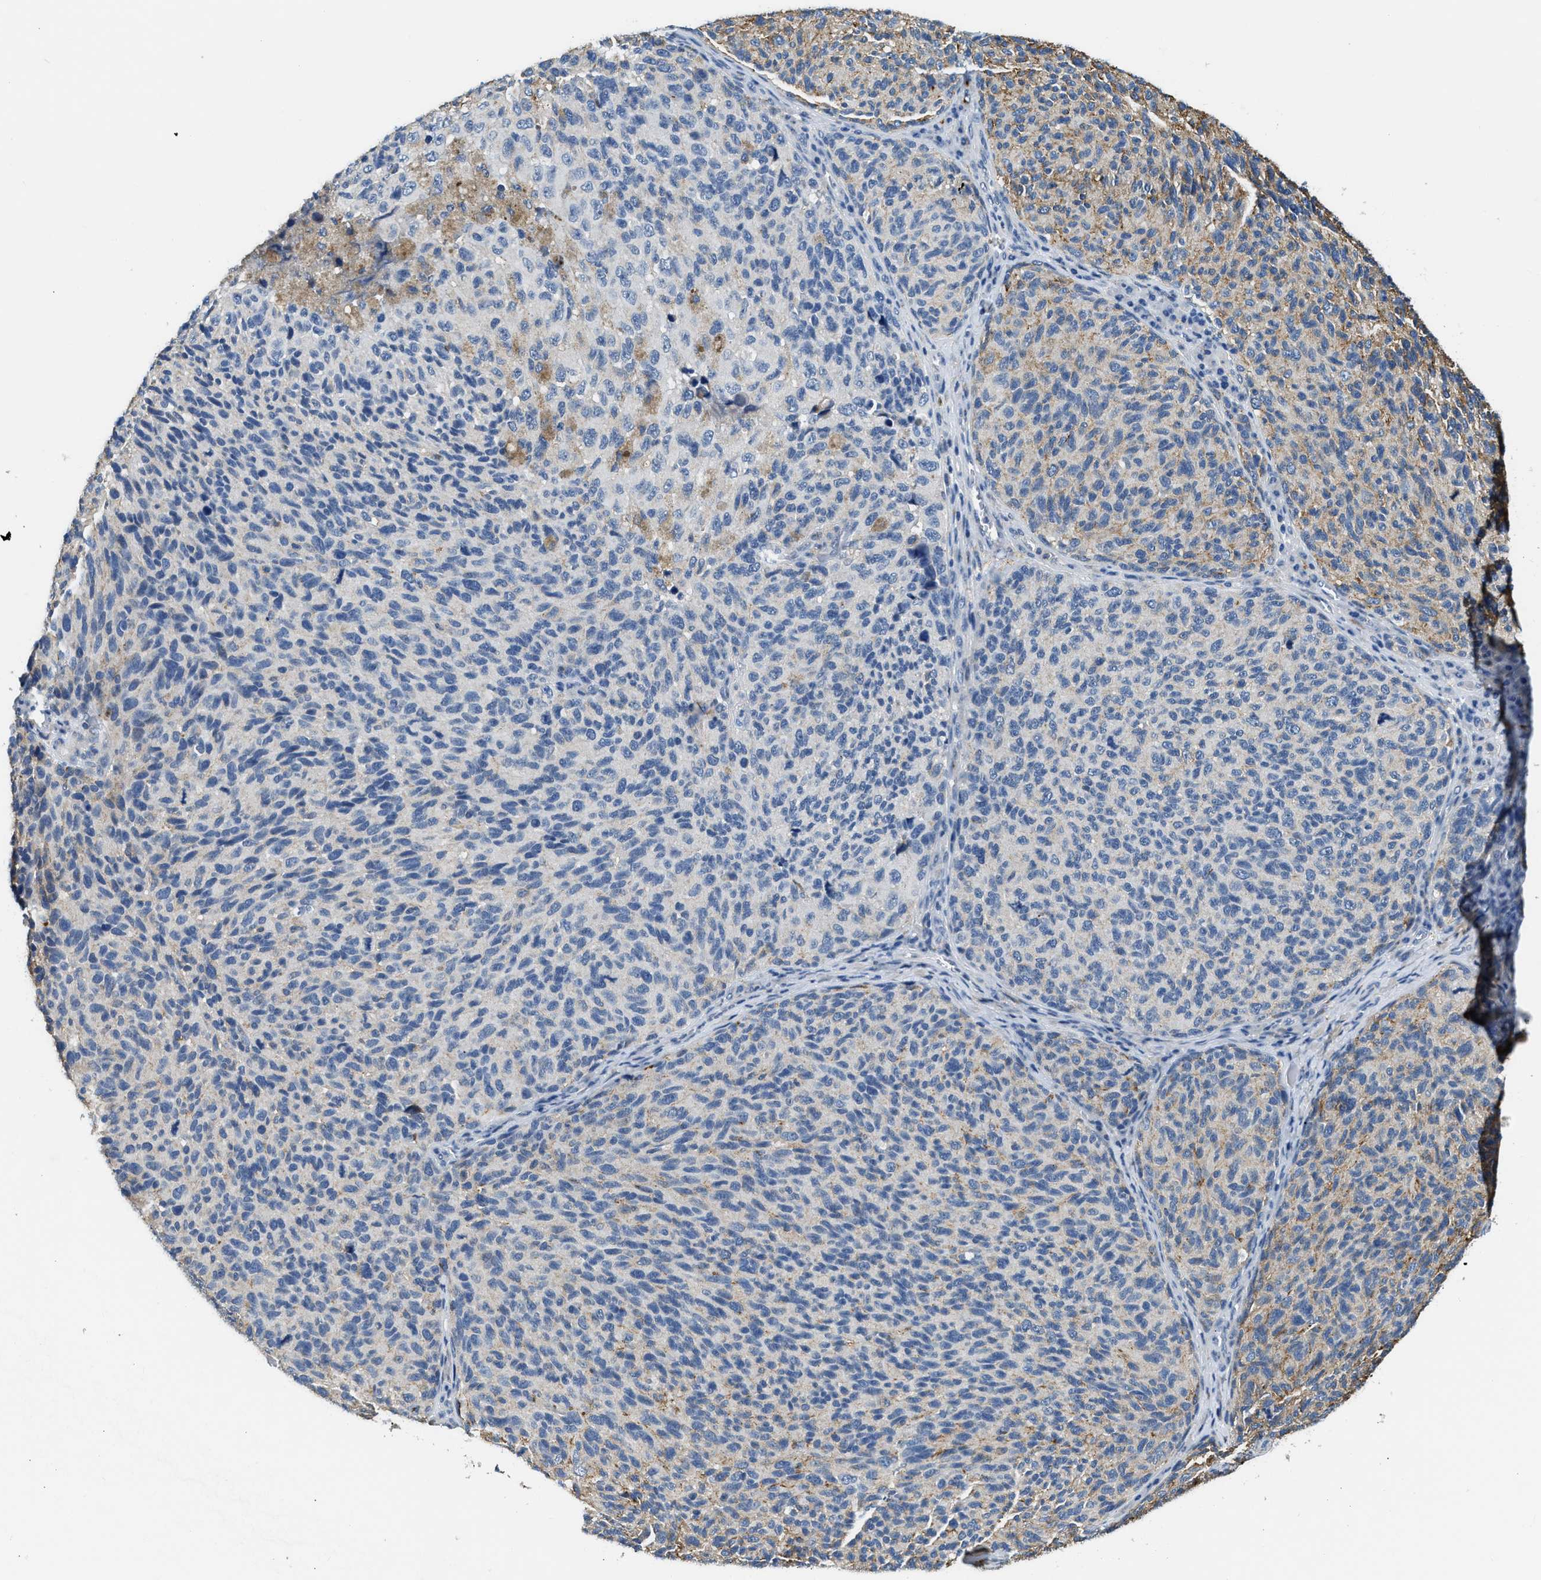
{"staining": {"intensity": "weak", "quantity": "25%-75%", "location": "cytoplasmic/membranous"}, "tissue": "melanoma", "cell_type": "Tumor cells", "image_type": "cancer", "snomed": [{"axis": "morphology", "description": "Malignant melanoma, NOS"}, {"axis": "topography", "description": "Skin"}], "caption": "Protein staining of malignant melanoma tissue displays weak cytoplasmic/membranous expression in about 25%-75% of tumor cells.", "gene": "LRP1", "patient": {"sex": "female", "age": 73}}